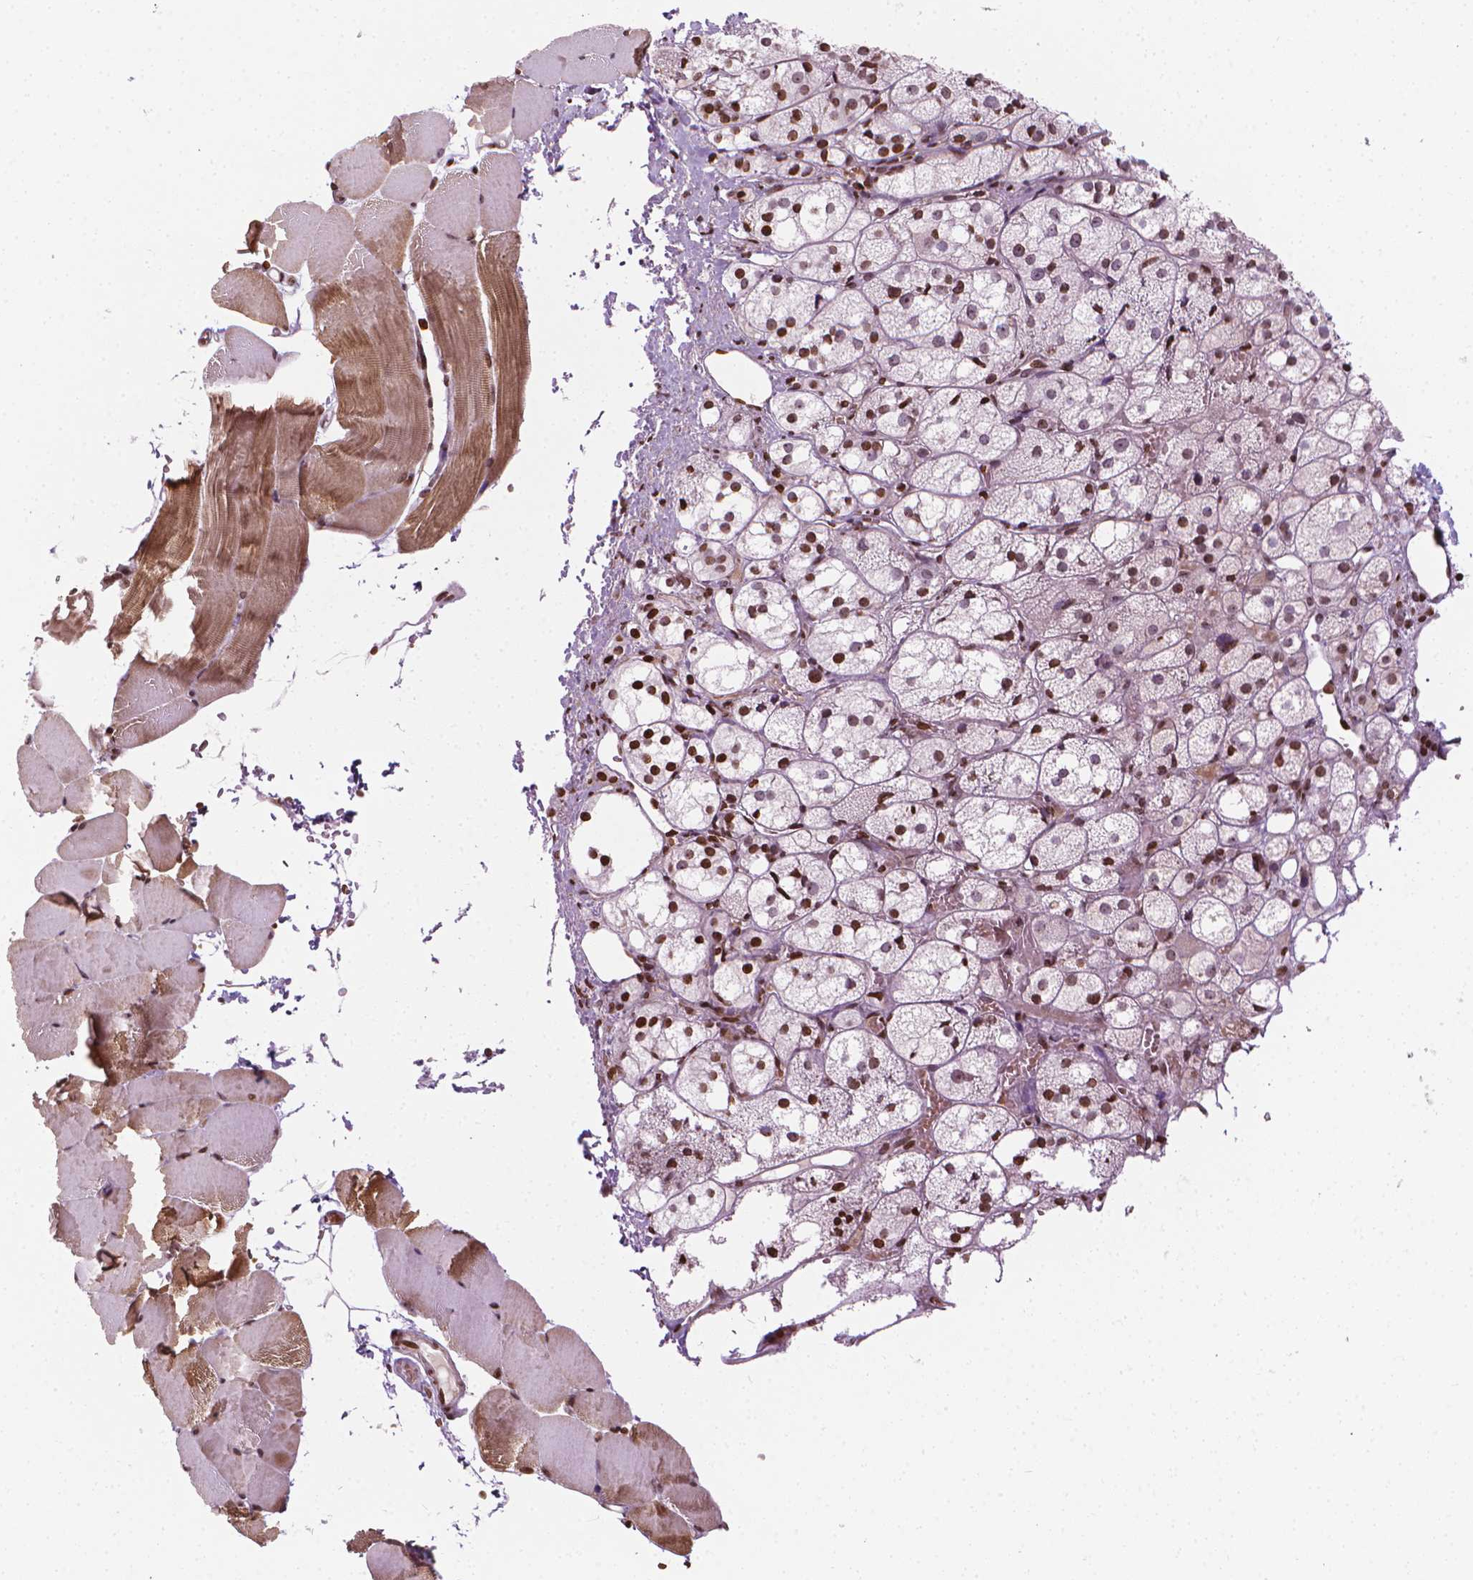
{"staining": {"intensity": "moderate", "quantity": "25%-75%", "location": "cytoplasmic/membranous,nuclear"}, "tissue": "skeletal muscle", "cell_type": "Myocytes", "image_type": "normal", "snomed": [{"axis": "morphology", "description": "Normal tissue, NOS"}, {"axis": "topography", "description": "Skeletal muscle"}], "caption": "An immunohistochemistry photomicrograph of unremarkable tissue is shown. Protein staining in brown highlights moderate cytoplasmic/membranous,nuclear positivity in skeletal muscle within myocytes. The staining was performed using DAB, with brown indicating positive protein expression. Nuclei are stained blue with hematoxylin.", "gene": "PIP4K2A", "patient": {"sex": "female", "age": 37}}